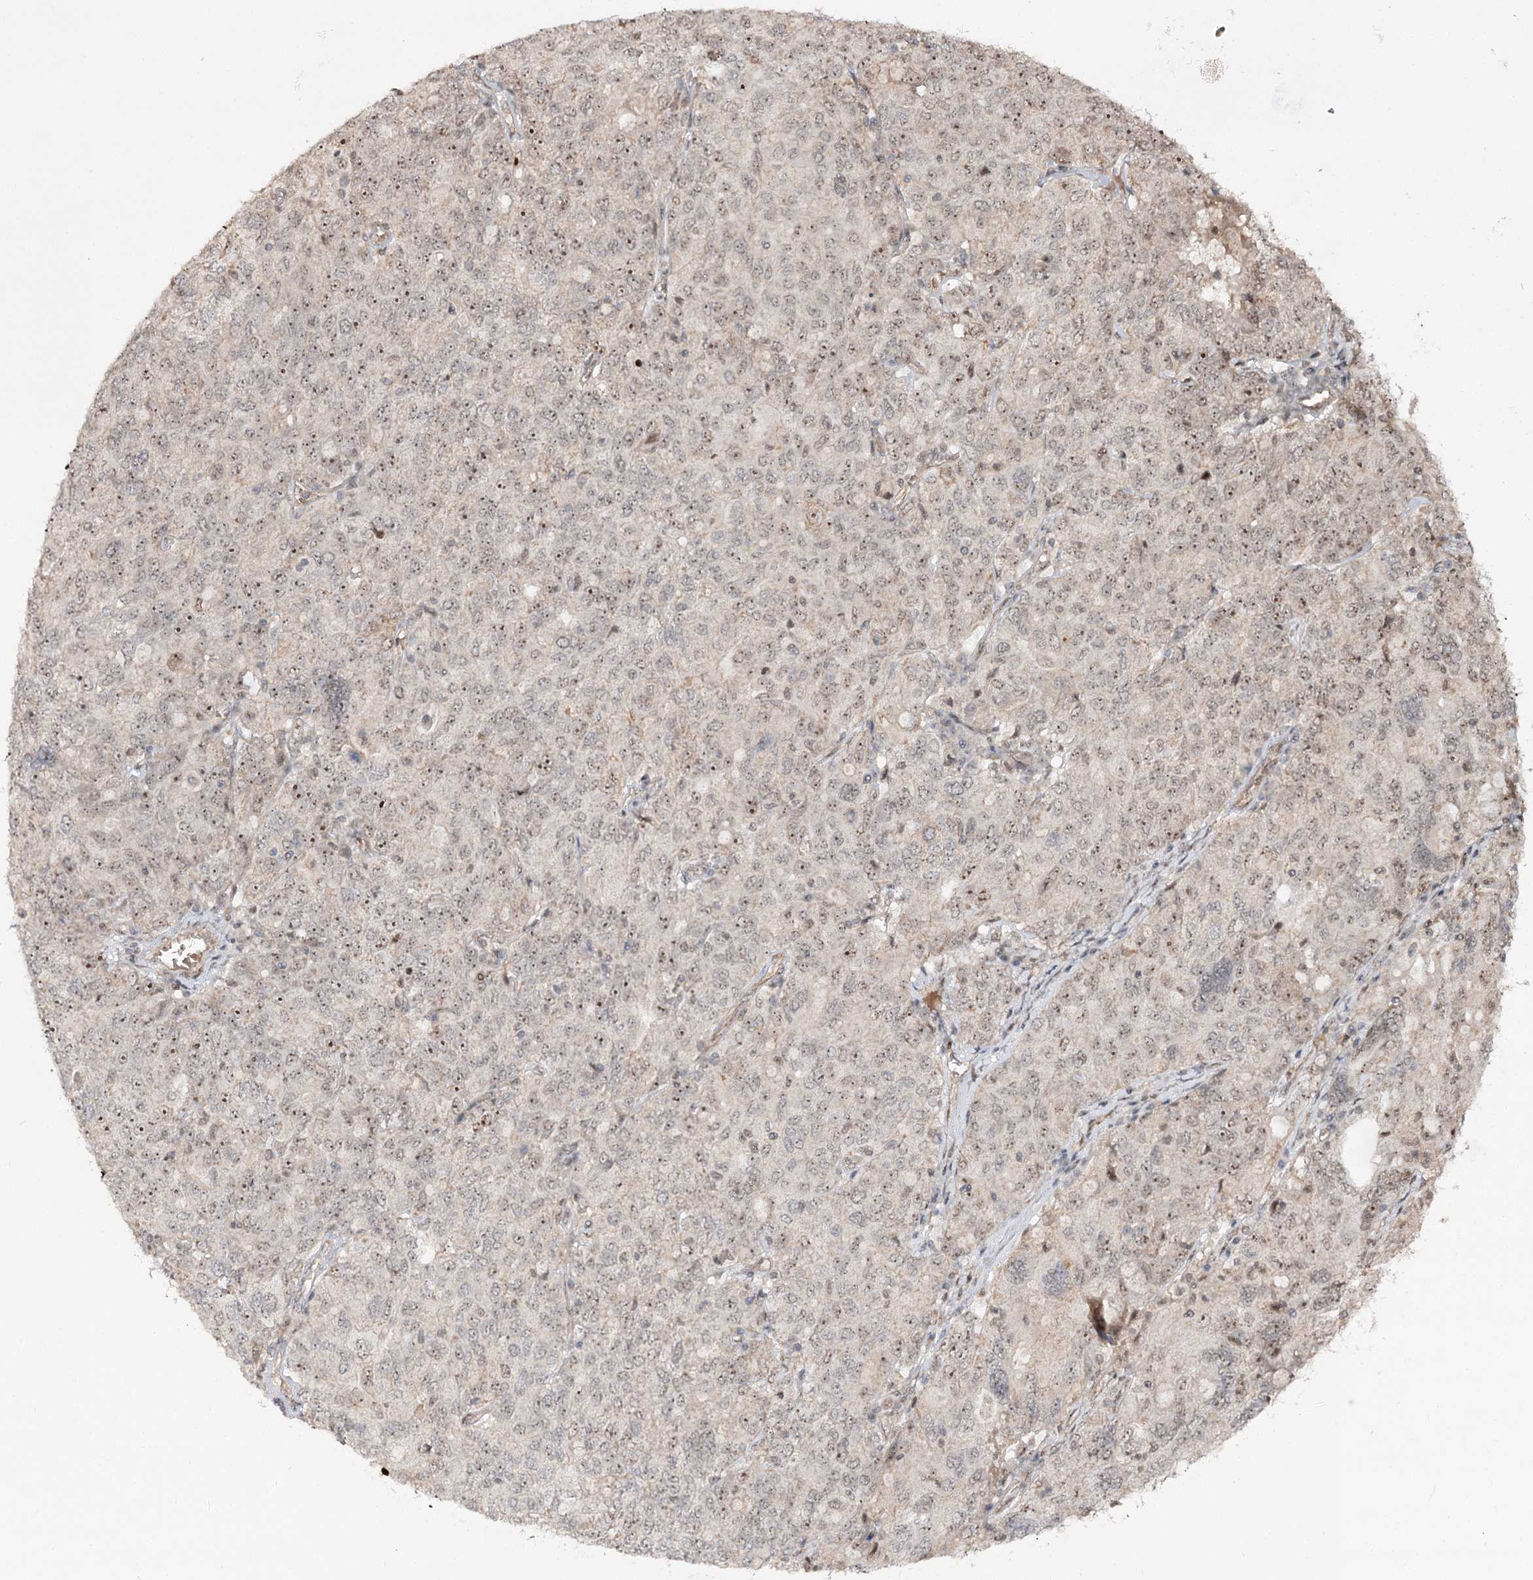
{"staining": {"intensity": "weak", "quantity": ">75%", "location": "nuclear"}, "tissue": "ovarian cancer", "cell_type": "Tumor cells", "image_type": "cancer", "snomed": [{"axis": "morphology", "description": "Carcinoma, endometroid"}, {"axis": "topography", "description": "Ovary"}], "caption": "Immunohistochemistry (IHC) histopathology image of human ovarian endometroid carcinoma stained for a protein (brown), which displays low levels of weak nuclear staining in about >75% of tumor cells.", "gene": "RRP9", "patient": {"sex": "female", "age": 62}}